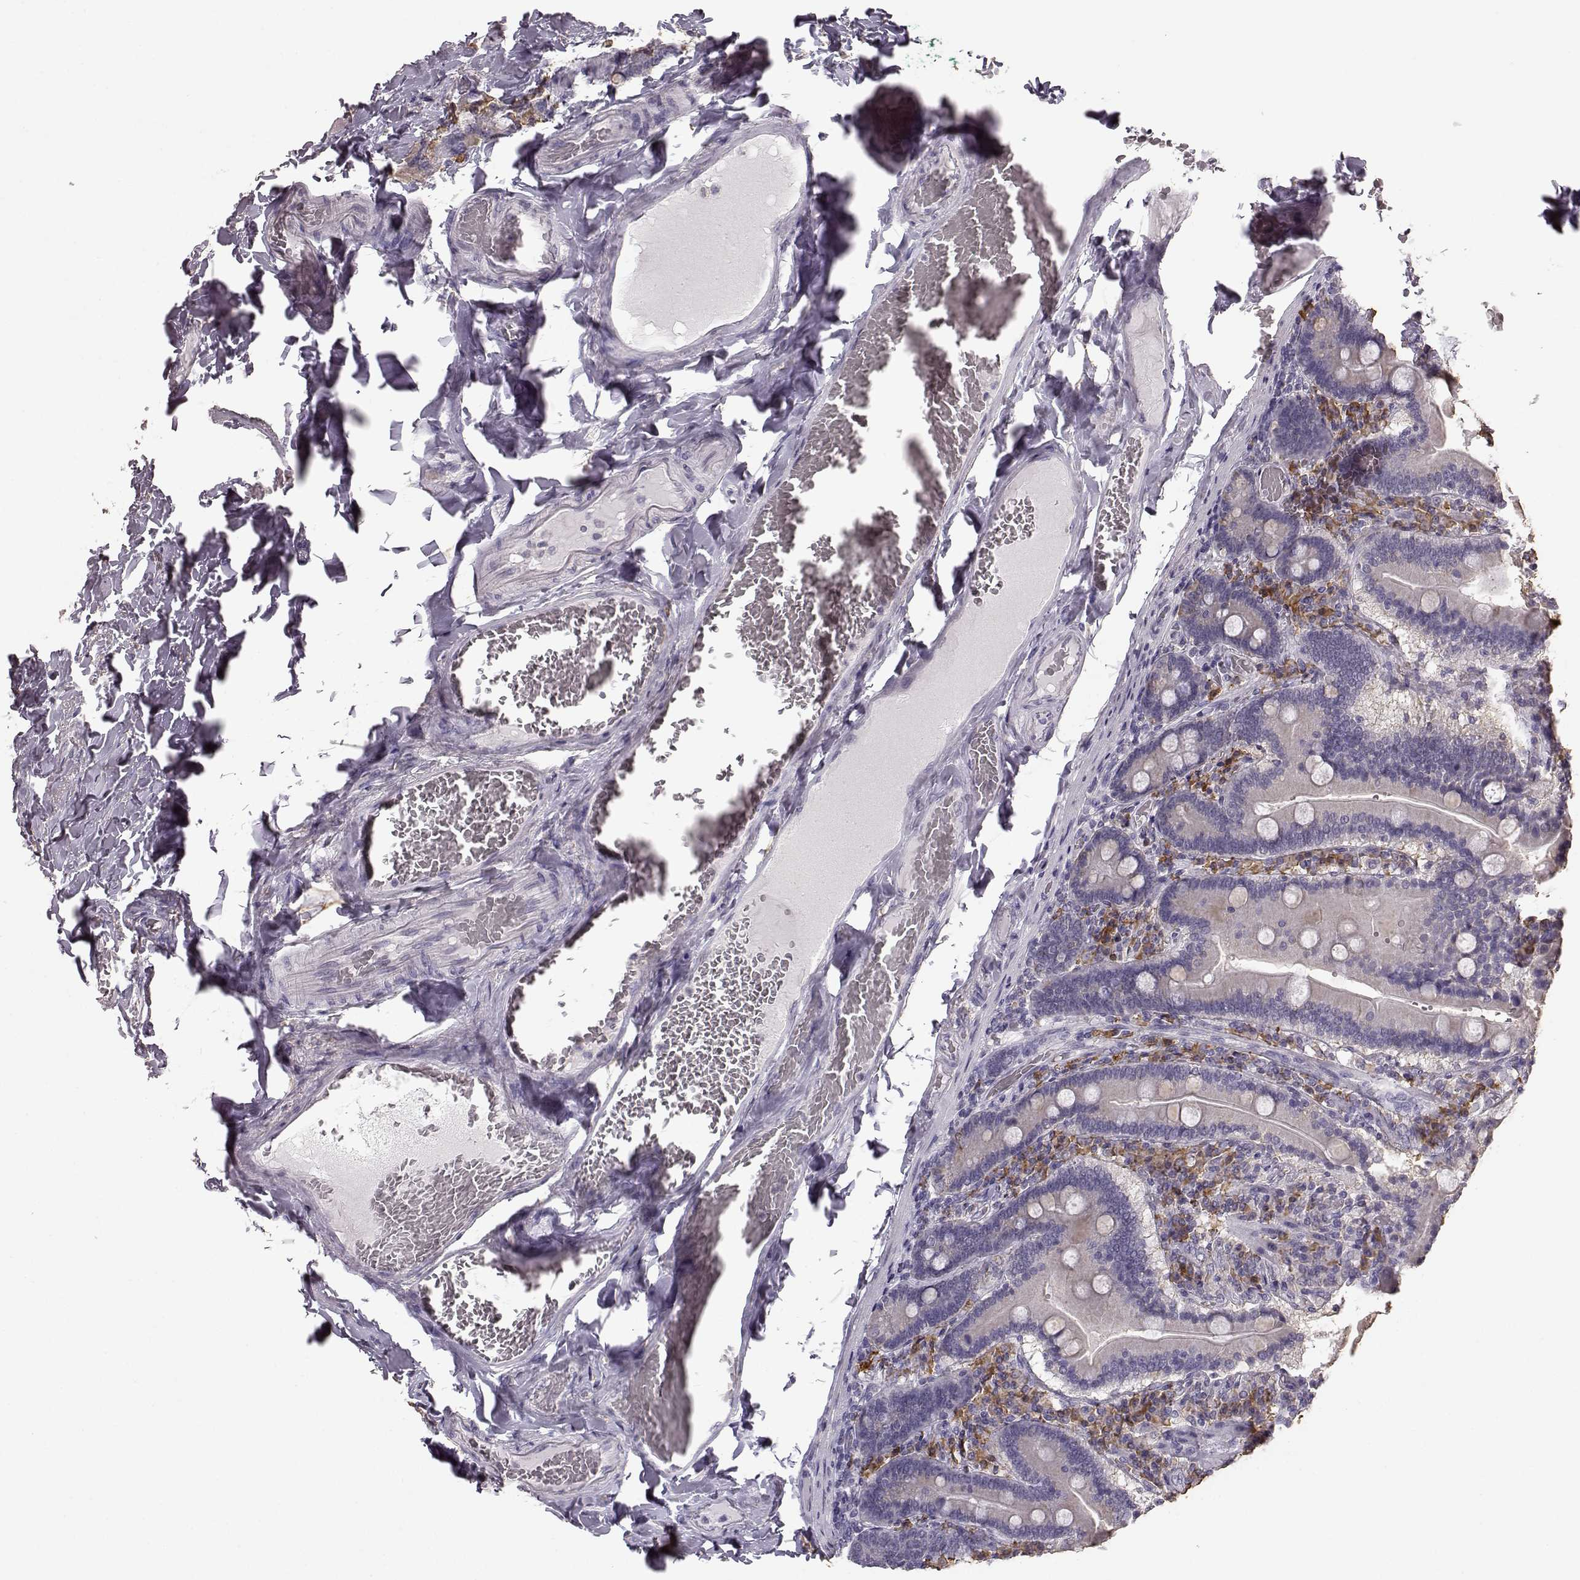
{"staining": {"intensity": "negative", "quantity": "none", "location": "none"}, "tissue": "duodenum", "cell_type": "Glandular cells", "image_type": "normal", "snomed": [{"axis": "morphology", "description": "Normal tissue, NOS"}, {"axis": "topography", "description": "Duodenum"}], "caption": "Immunohistochemistry micrograph of normal duodenum: human duodenum stained with DAB reveals no significant protein expression in glandular cells.", "gene": "GABRG3", "patient": {"sex": "female", "age": 62}}